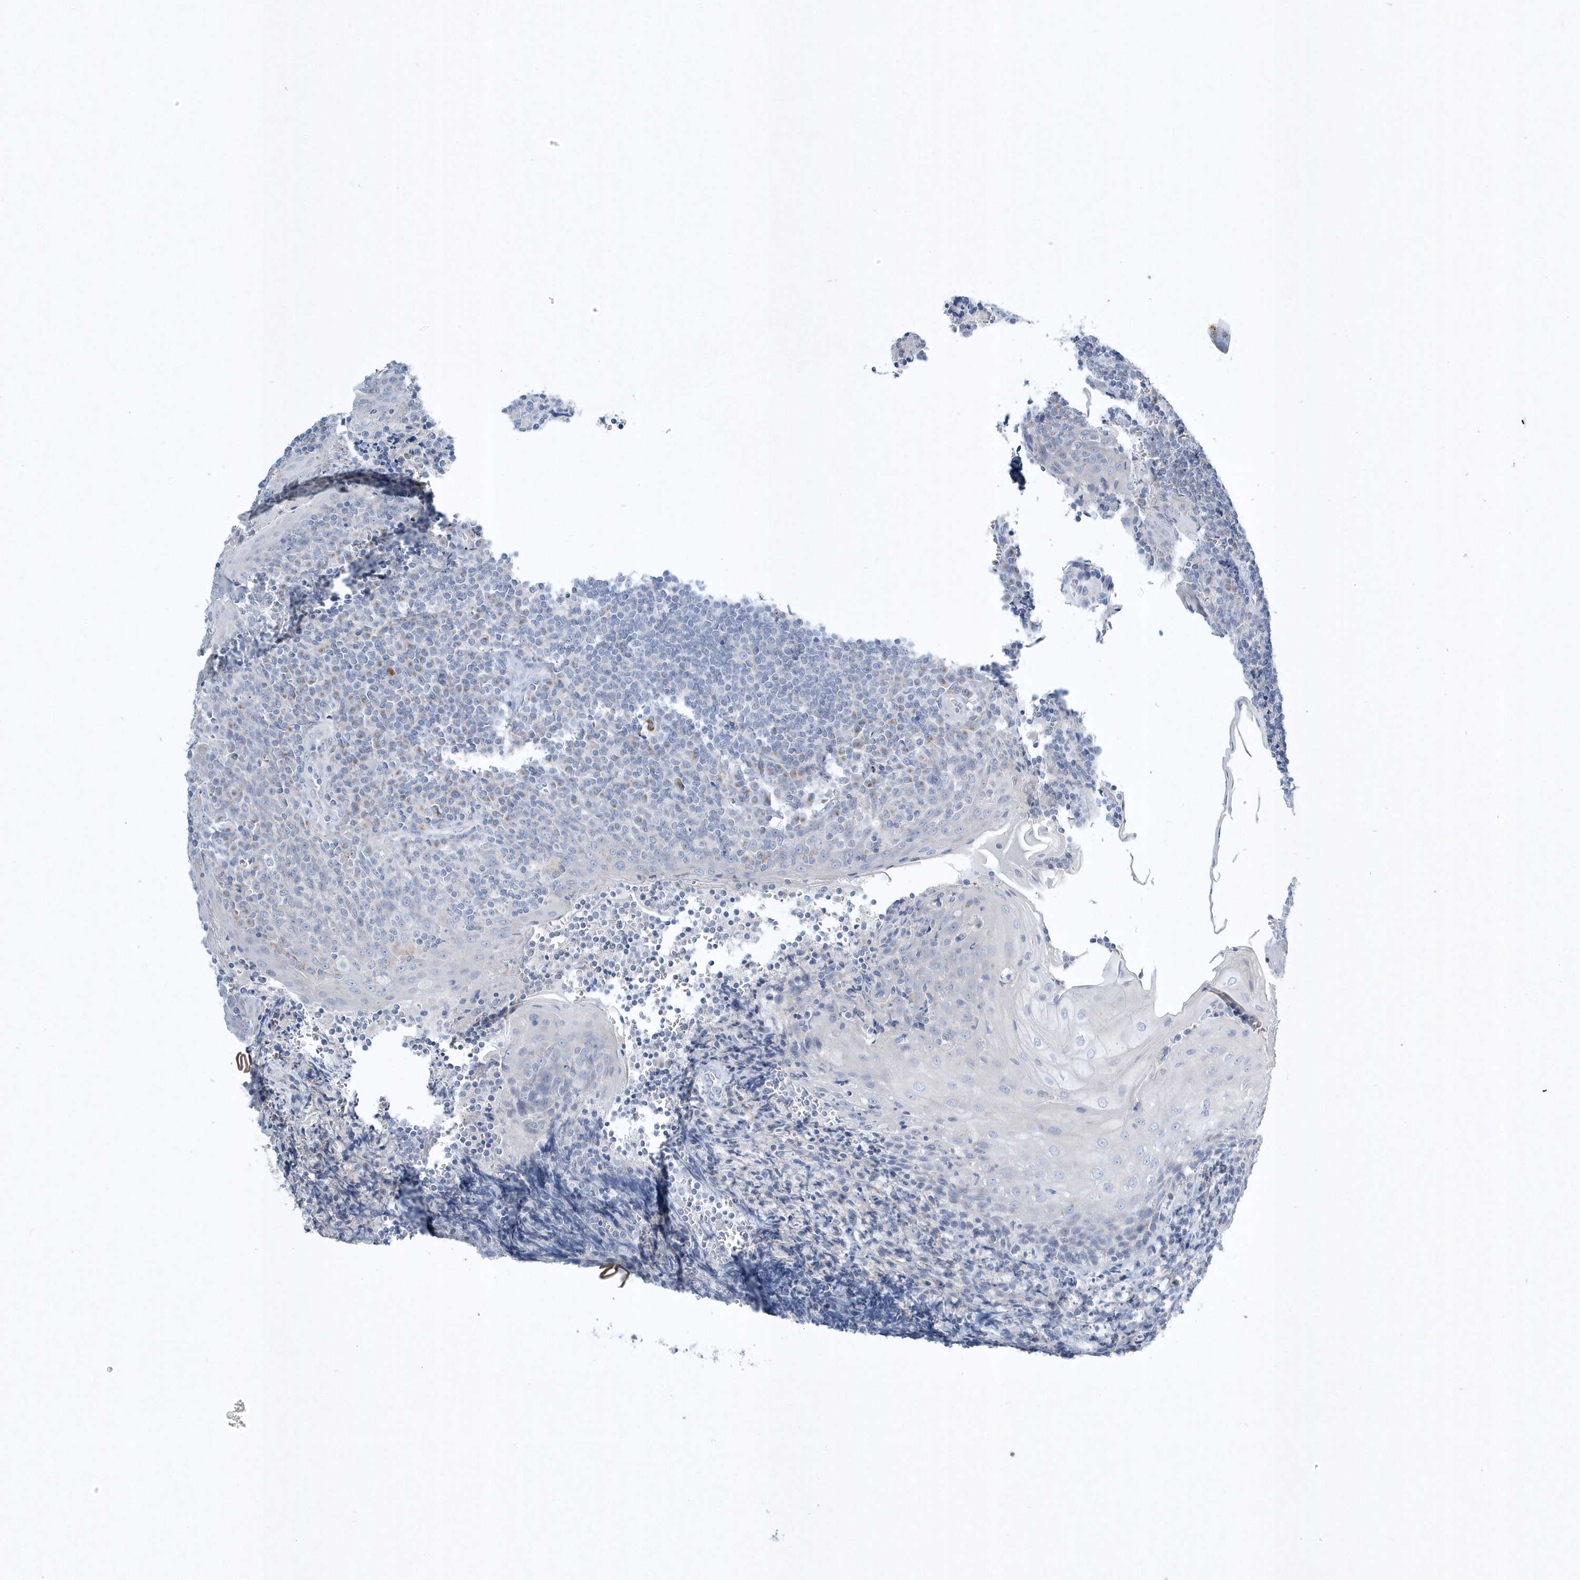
{"staining": {"intensity": "negative", "quantity": "none", "location": "none"}, "tissue": "tonsil", "cell_type": "Germinal center cells", "image_type": "normal", "snomed": [{"axis": "morphology", "description": "Normal tissue, NOS"}, {"axis": "topography", "description": "Tonsil"}], "caption": "Immunohistochemistry (IHC) micrograph of normal tonsil: tonsil stained with DAB (3,3'-diaminobenzidine) demonstrates no significant protein staining in germinal center cells.", "gene": "SPATA18", "patient": {"sex": "male", "age": 27}}